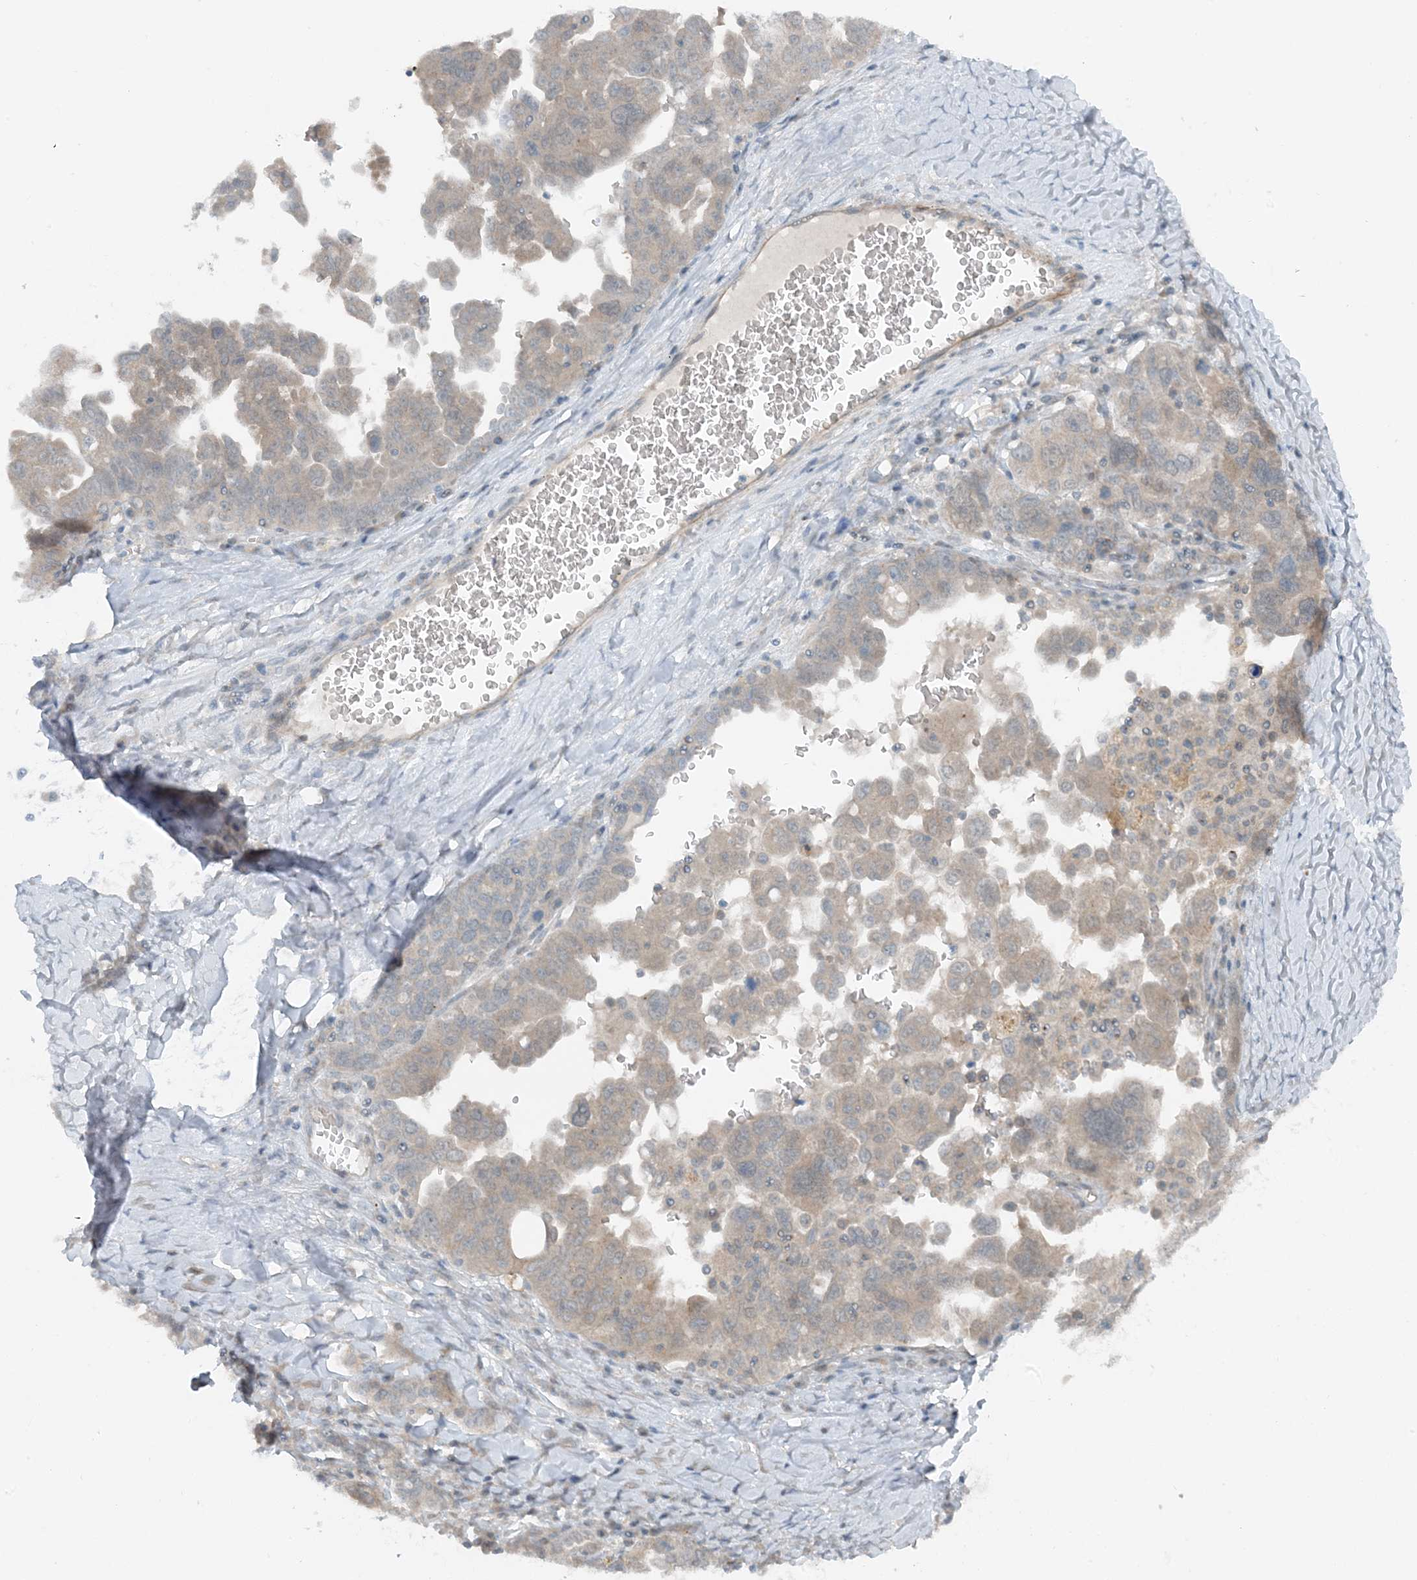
{"staining": {"intensity": "weak", "quantity": "<25%", "location": "cytoplasmic/membranous"}, "tissue": "ovarian cancer", "cell_type": "Tumor cells", "image_type": "cancer", "snomed": [{"axis": "morphology", "description": "Carcinoma, endometroid"}, {"axis": "topography", "description": "Ovary"}], "caption": "This image is of ovarian endometroid carcinoma stained with immunohistochemistry to label a protein in brown with the nuclei are counter-stained blue. There is no positivity in tumor cells.", "gene": "MITD1", "patient": {"sex": "female", "age": 62}}